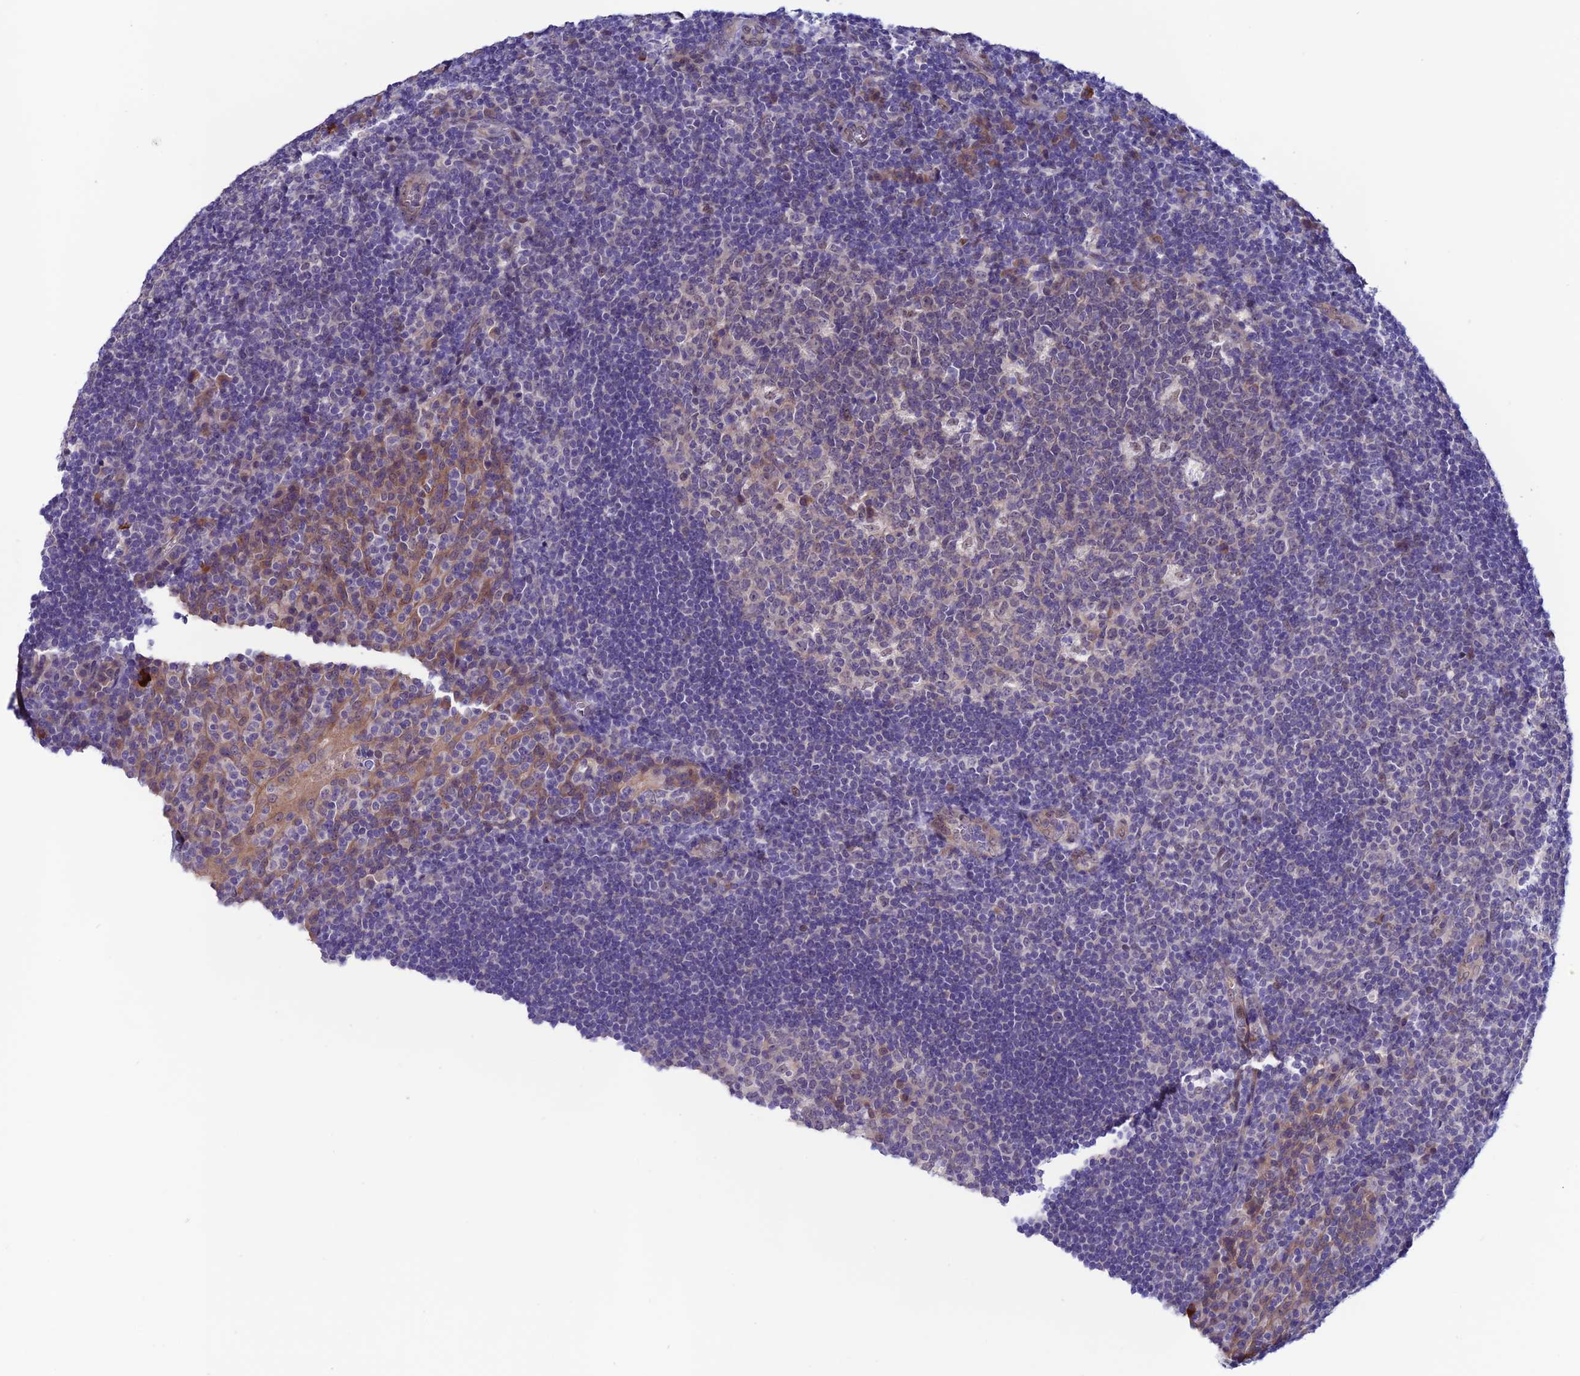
{"staining": {"intensity": "weak", "quantity": "<25%", "location": "cytoplasmic/membranous"}, "tissue": "tonsil", "cell_type": "Germinal center cells", "image_type": "normal", "snomed": [{"axis": "morphology", "description": "Normal tissue, NOS"}, {"axis": "topography", "description": "Tonsil"}], "caption": "IHC image of normal tonsil: human tonsil stained with DAB (3,3'-diaminobenzidine) exhibits no significant protein staining in germinal center cells.", "gene": "FZD8", "patient": {"sex": "male", "age": 17}}